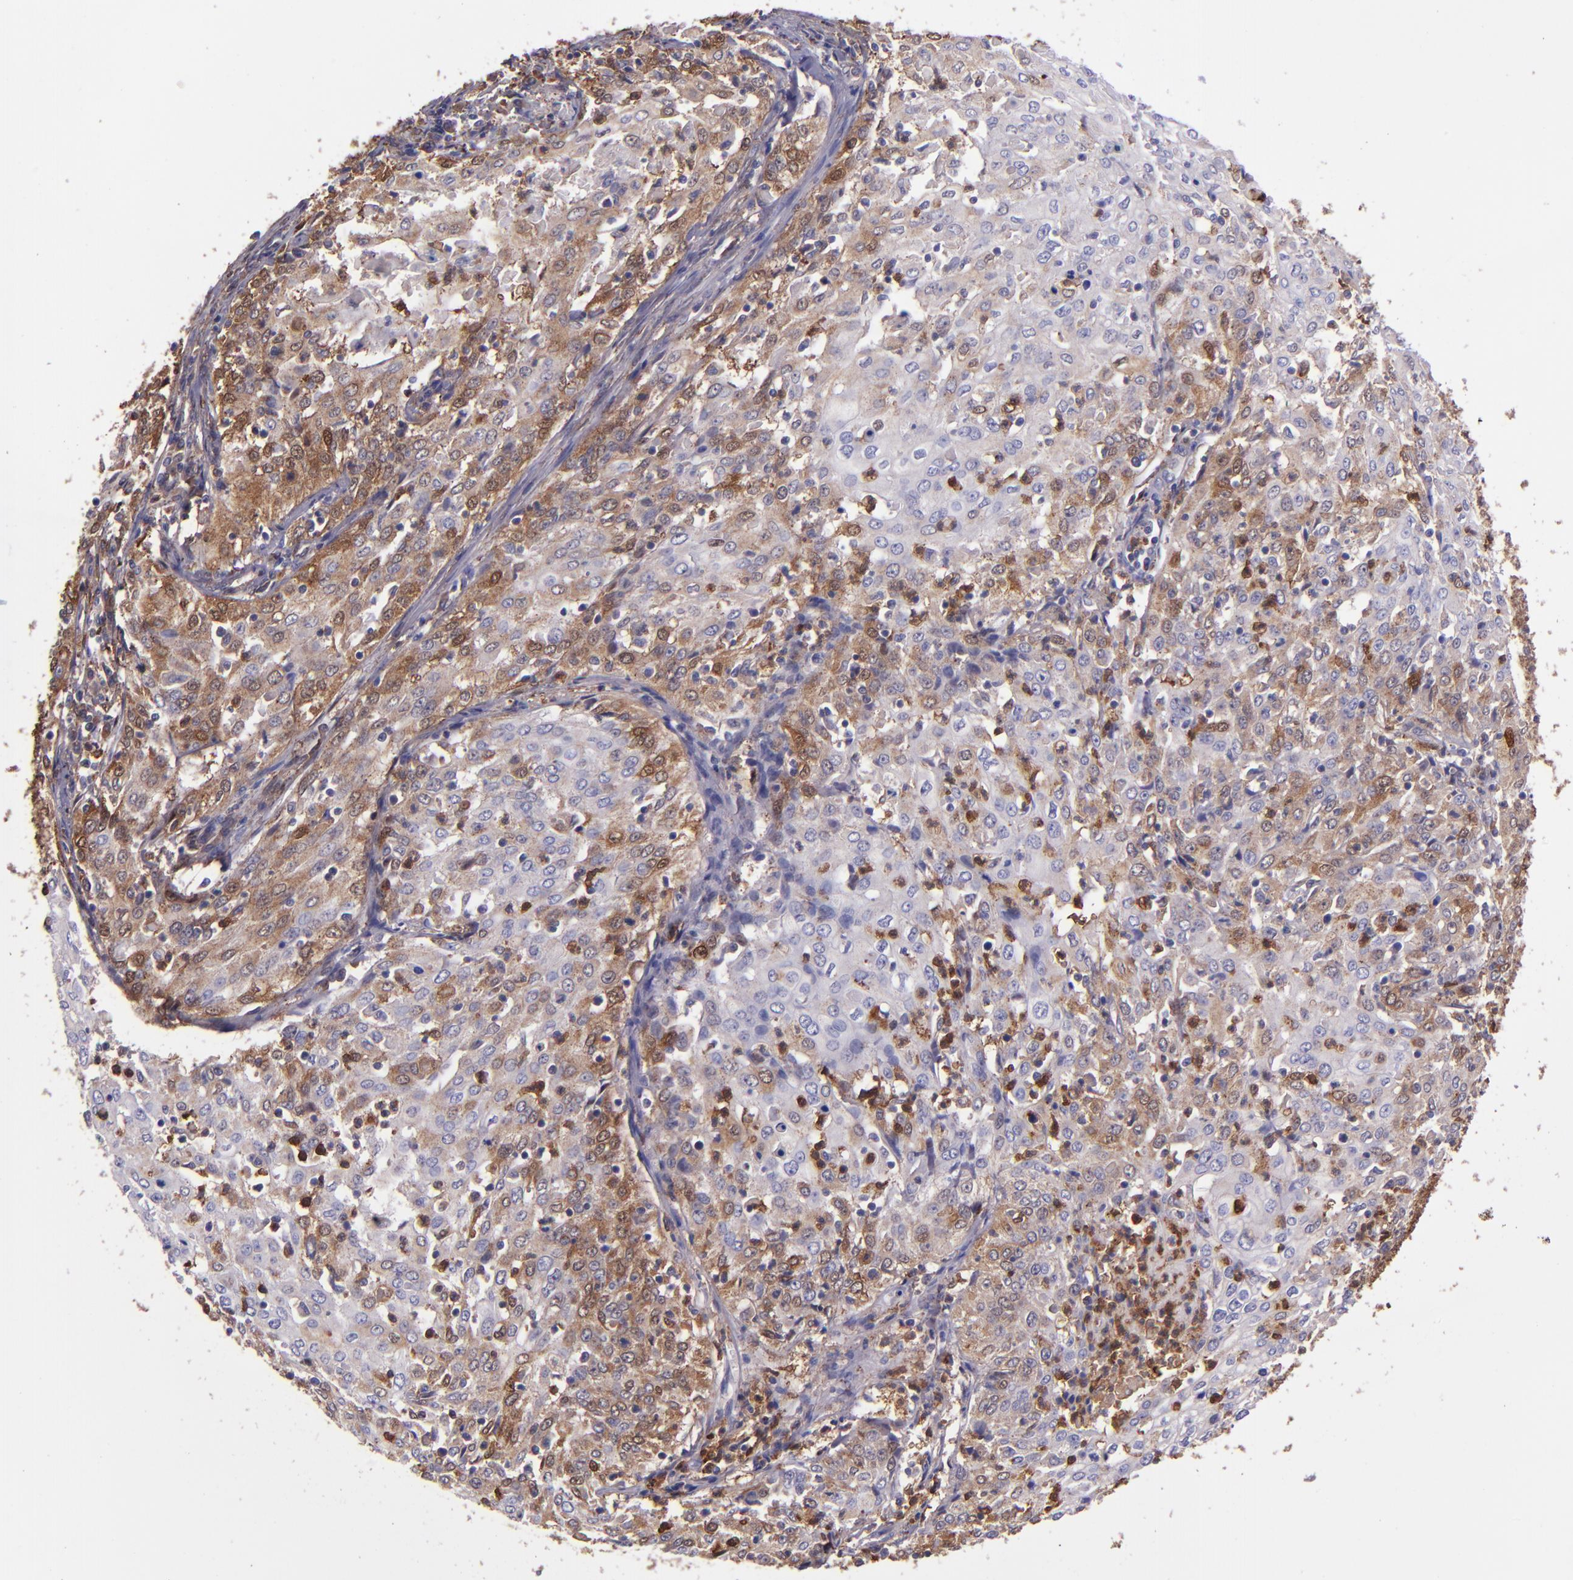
{"staining": {"intensity": "moderate", "quantity": "25%-75%", "location": "cytoplasmic/membranous,nuclear"}, "tissue": "cervical cancer", "cell_type": "Tumor cells", "image_type": "cancer", "snomed": [{"axis": "morphology", "description": "Squamous cell carcinoma, NOS"}, {"axis": "topography", "description": "Cervix"}], "caption": "Human squamous cell carcinoma (cervical) stained with a brown dye reveals moderate cytoplasmic/membranous and nuclear positive positivity in approximately 25%-75% of tumor cells.", "gene": "WASHC1", "patient": {"sex": "female", "age": 39}}